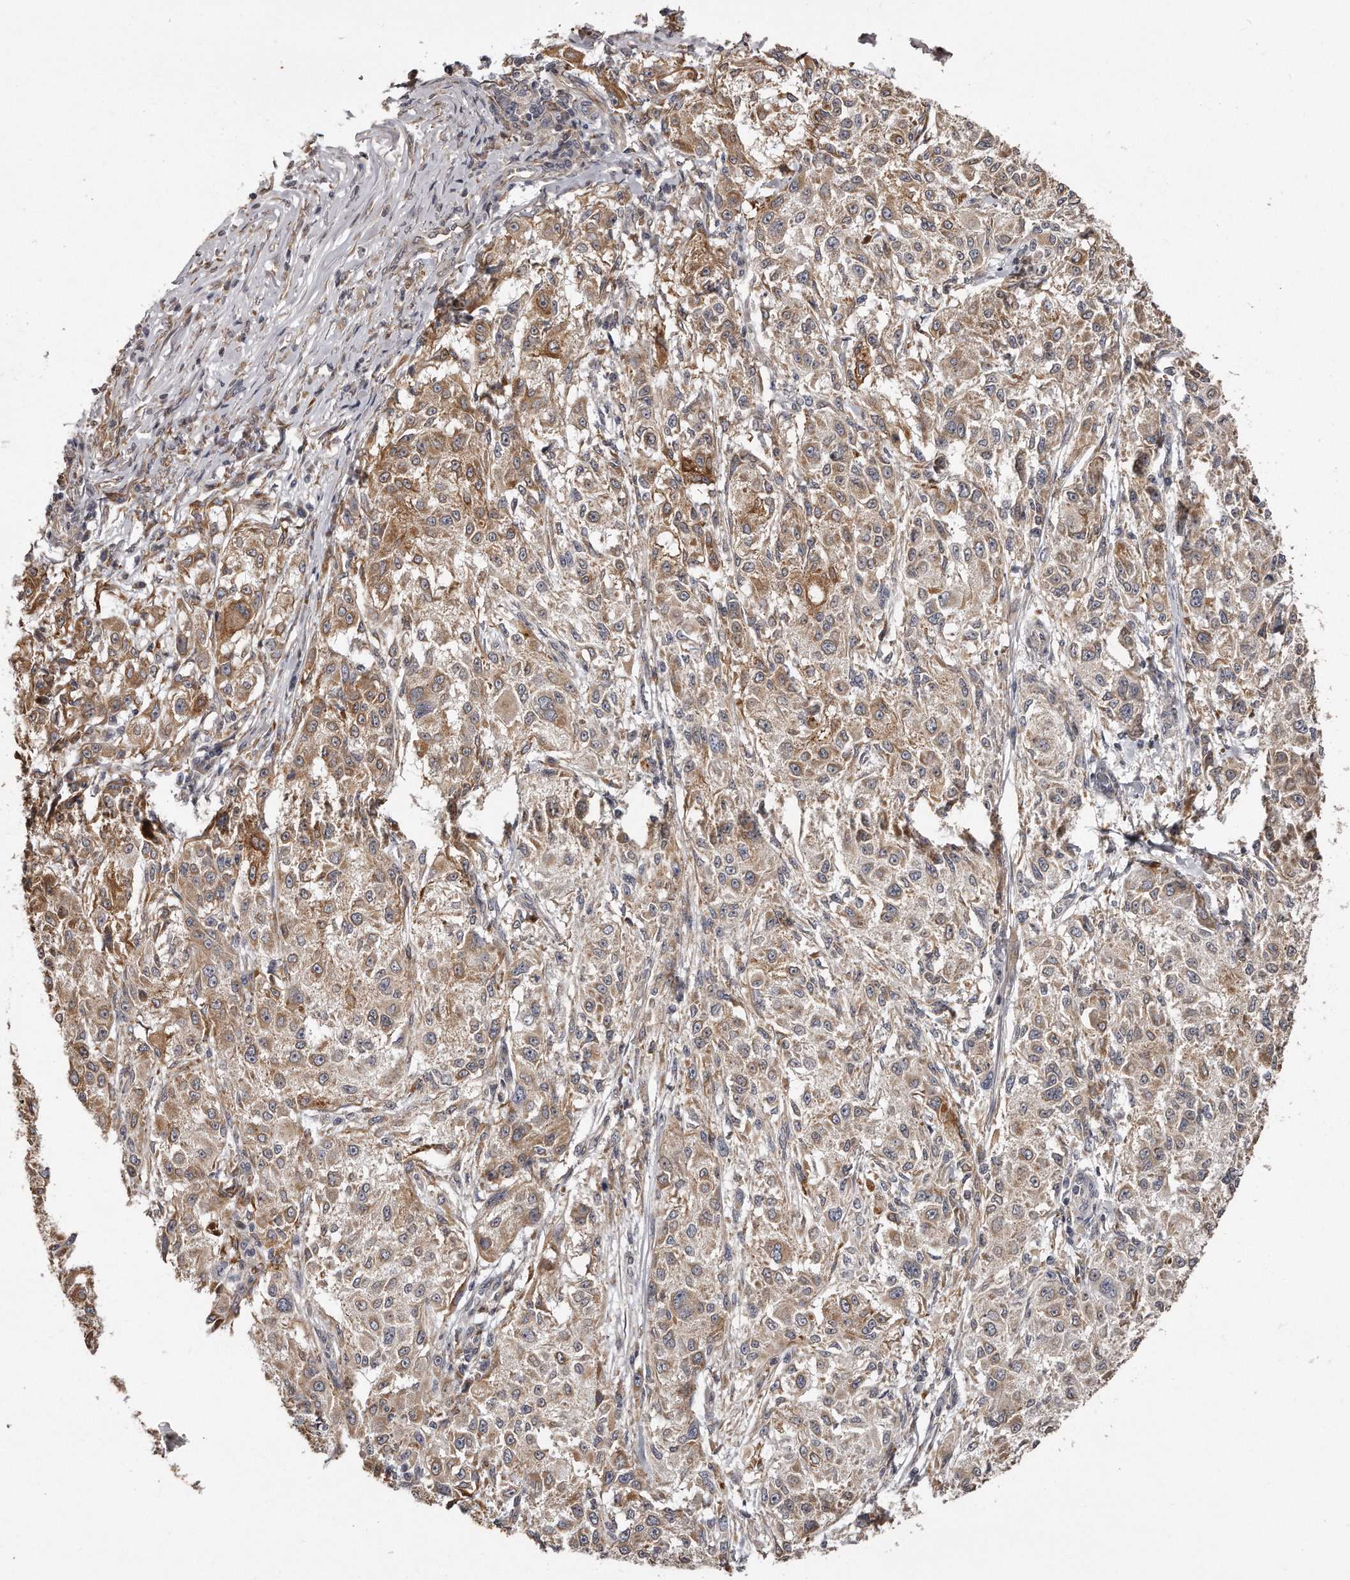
{"staining": {"intensity": "moderate", "quantity": ">75%", "location": "cytoplasmic/membranous"}, "tissue": "melanoma", "cell_type": "Tumor cells", "image_type": "cancer", "snomed": [{"axis": "morphology", "description": "Necrosis, NOS"}, {"axis": "morphology", "description": "Malignant melanoma, NOS"}, {"axis": "topography", "description": "Skin"}], "caption": "Moderate cytoplasmic/membranous expression is present in about >75% of tumor cells in malignant melanoma. Using DAB (brown) and hematoxylin (blue) stains, captured at high magnification using brightfield microscopy.", "gene": "TRAPPC14", "patient": {"sex": "female", "age": 87}}